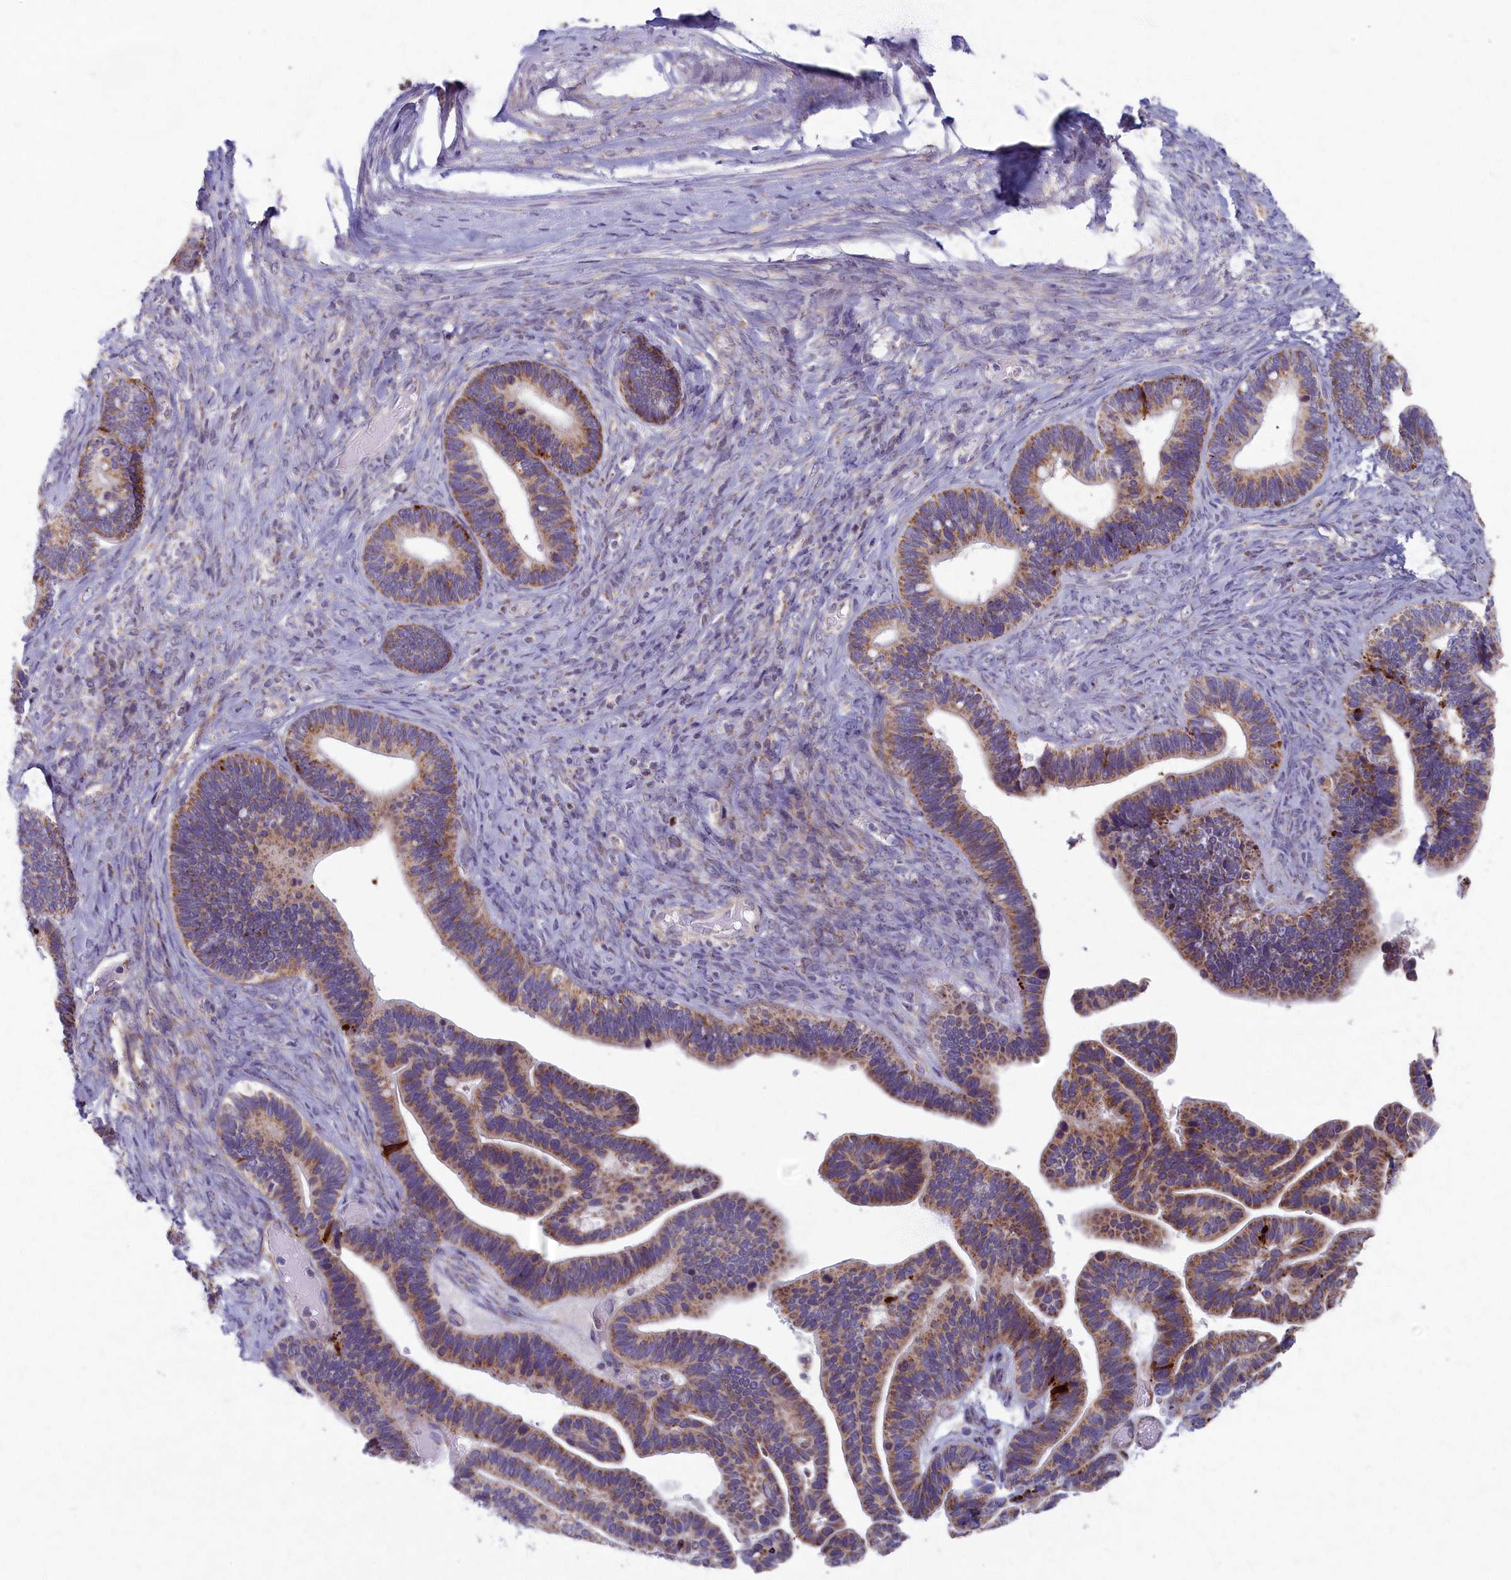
{"staining": {"intensity": "moderate", "quantity": ">75%", "location": "cytoplasmic/membranous"}, "tissue": "ovarian cancer", "cell_type": "Tumor cells", "image_type": "cancer", "snomed": [{"axis": "morphology", "description": "Cystadenocarcinoma, serous, NOS"}, {"axis": "topography", "description": "Ovary"}], "caption": "Moderate cytoplasmic/membranous expression for a protein is seen in approximately >75% of tumor cells of serous cystadenocarcinoma (ovarian) using immunohistochemistry.", "gene": "MRPS25", "patient": {"sex": "female", "age": 56}}